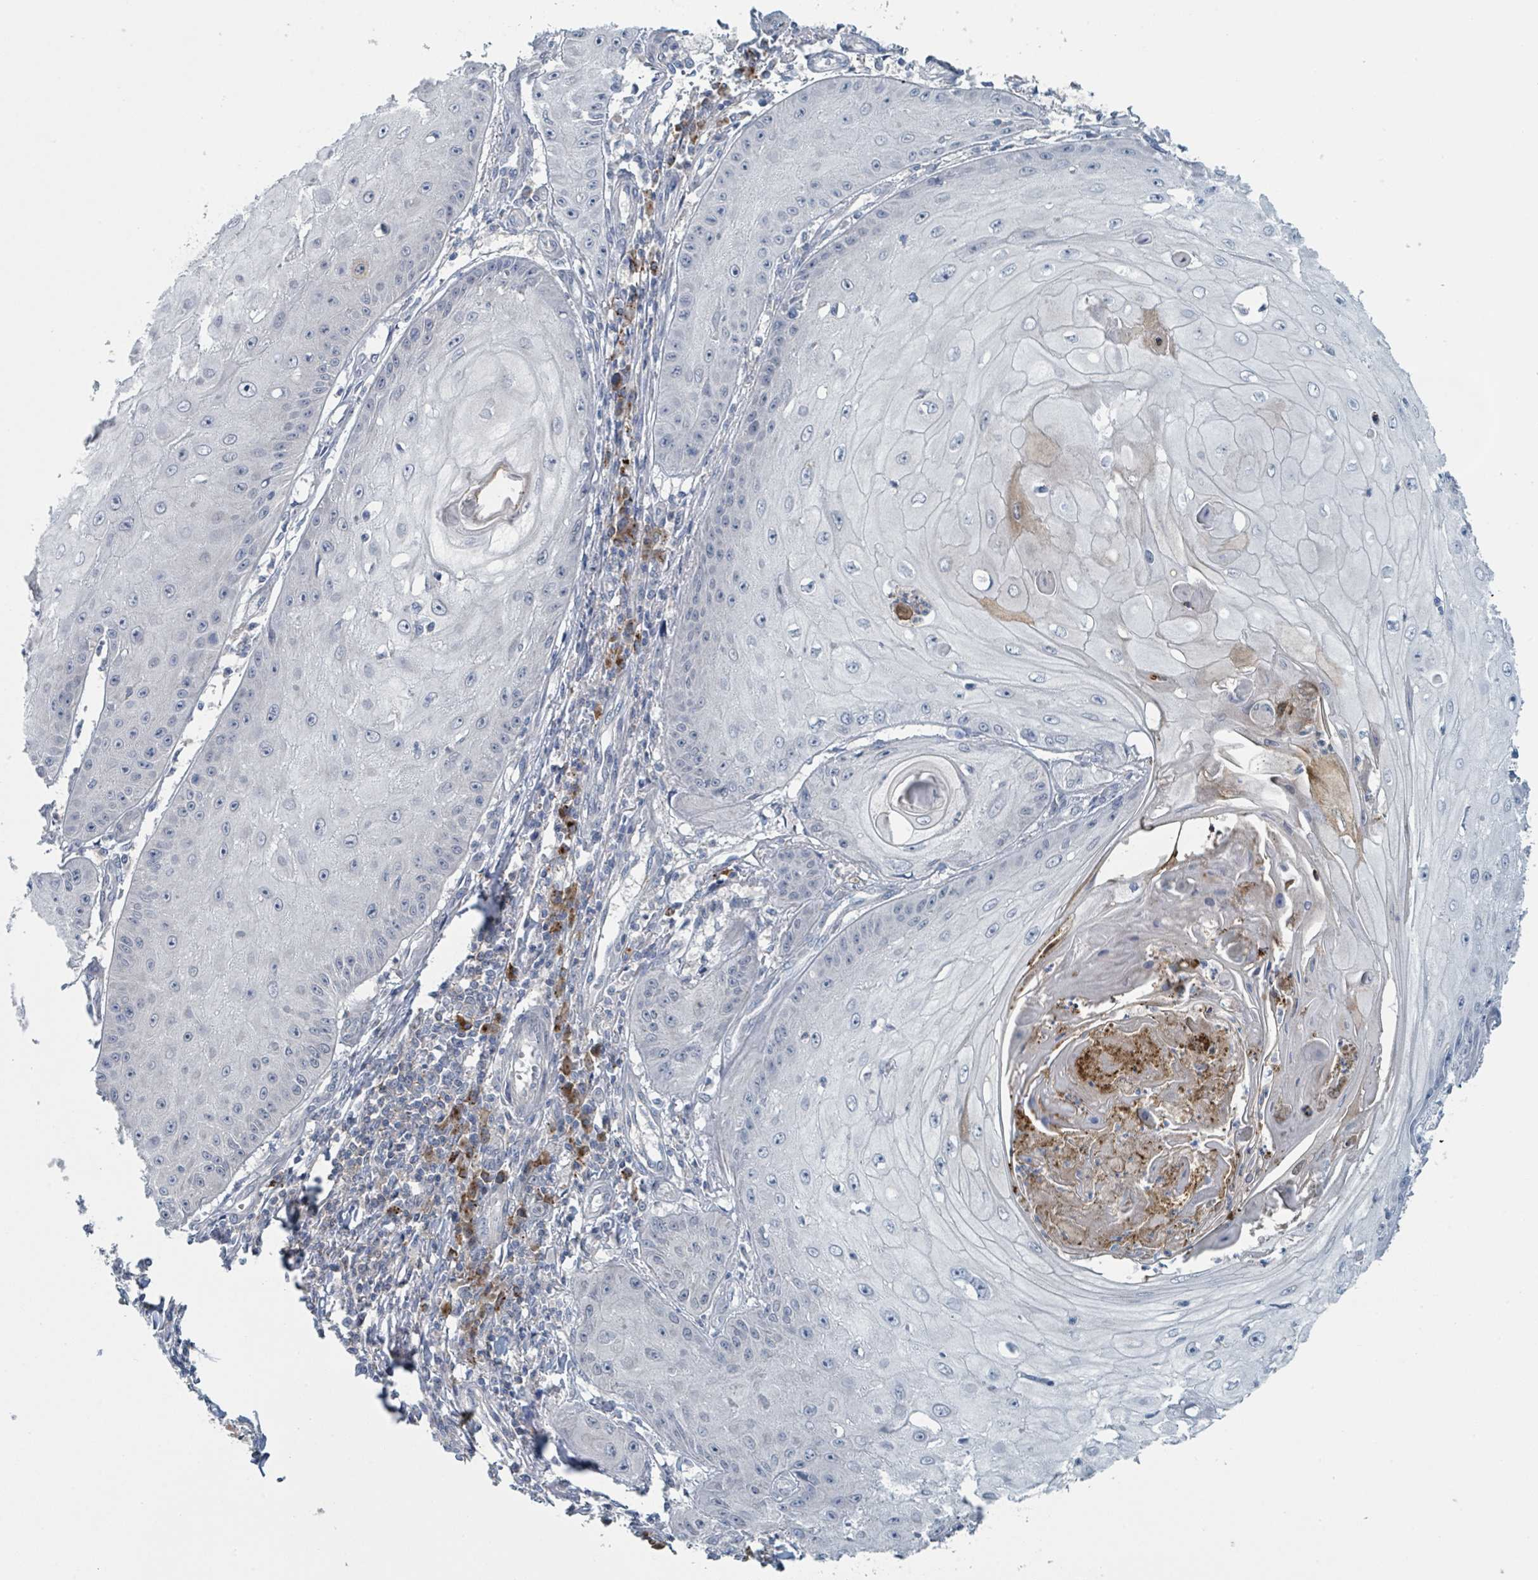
{"staining": {"intensity": "negative", "quantity": "none", "location": "none"}, "tissue": "skin cancer", "cell_type": "Tumor cells", "image_type": "cancer", "snomed": [{"axis": "morphology", "description": "Squamous cell carcinoma, NOS"}, {"axis": "topography", "description": "Skin"}], "caption": "There is no significant staining in tumor cells of skin cancer (squamous cell carcinoma). Nuclei are stained in blue.", "gene": "ANKRD55", "patient": {"sex": "male", "age": 70}}